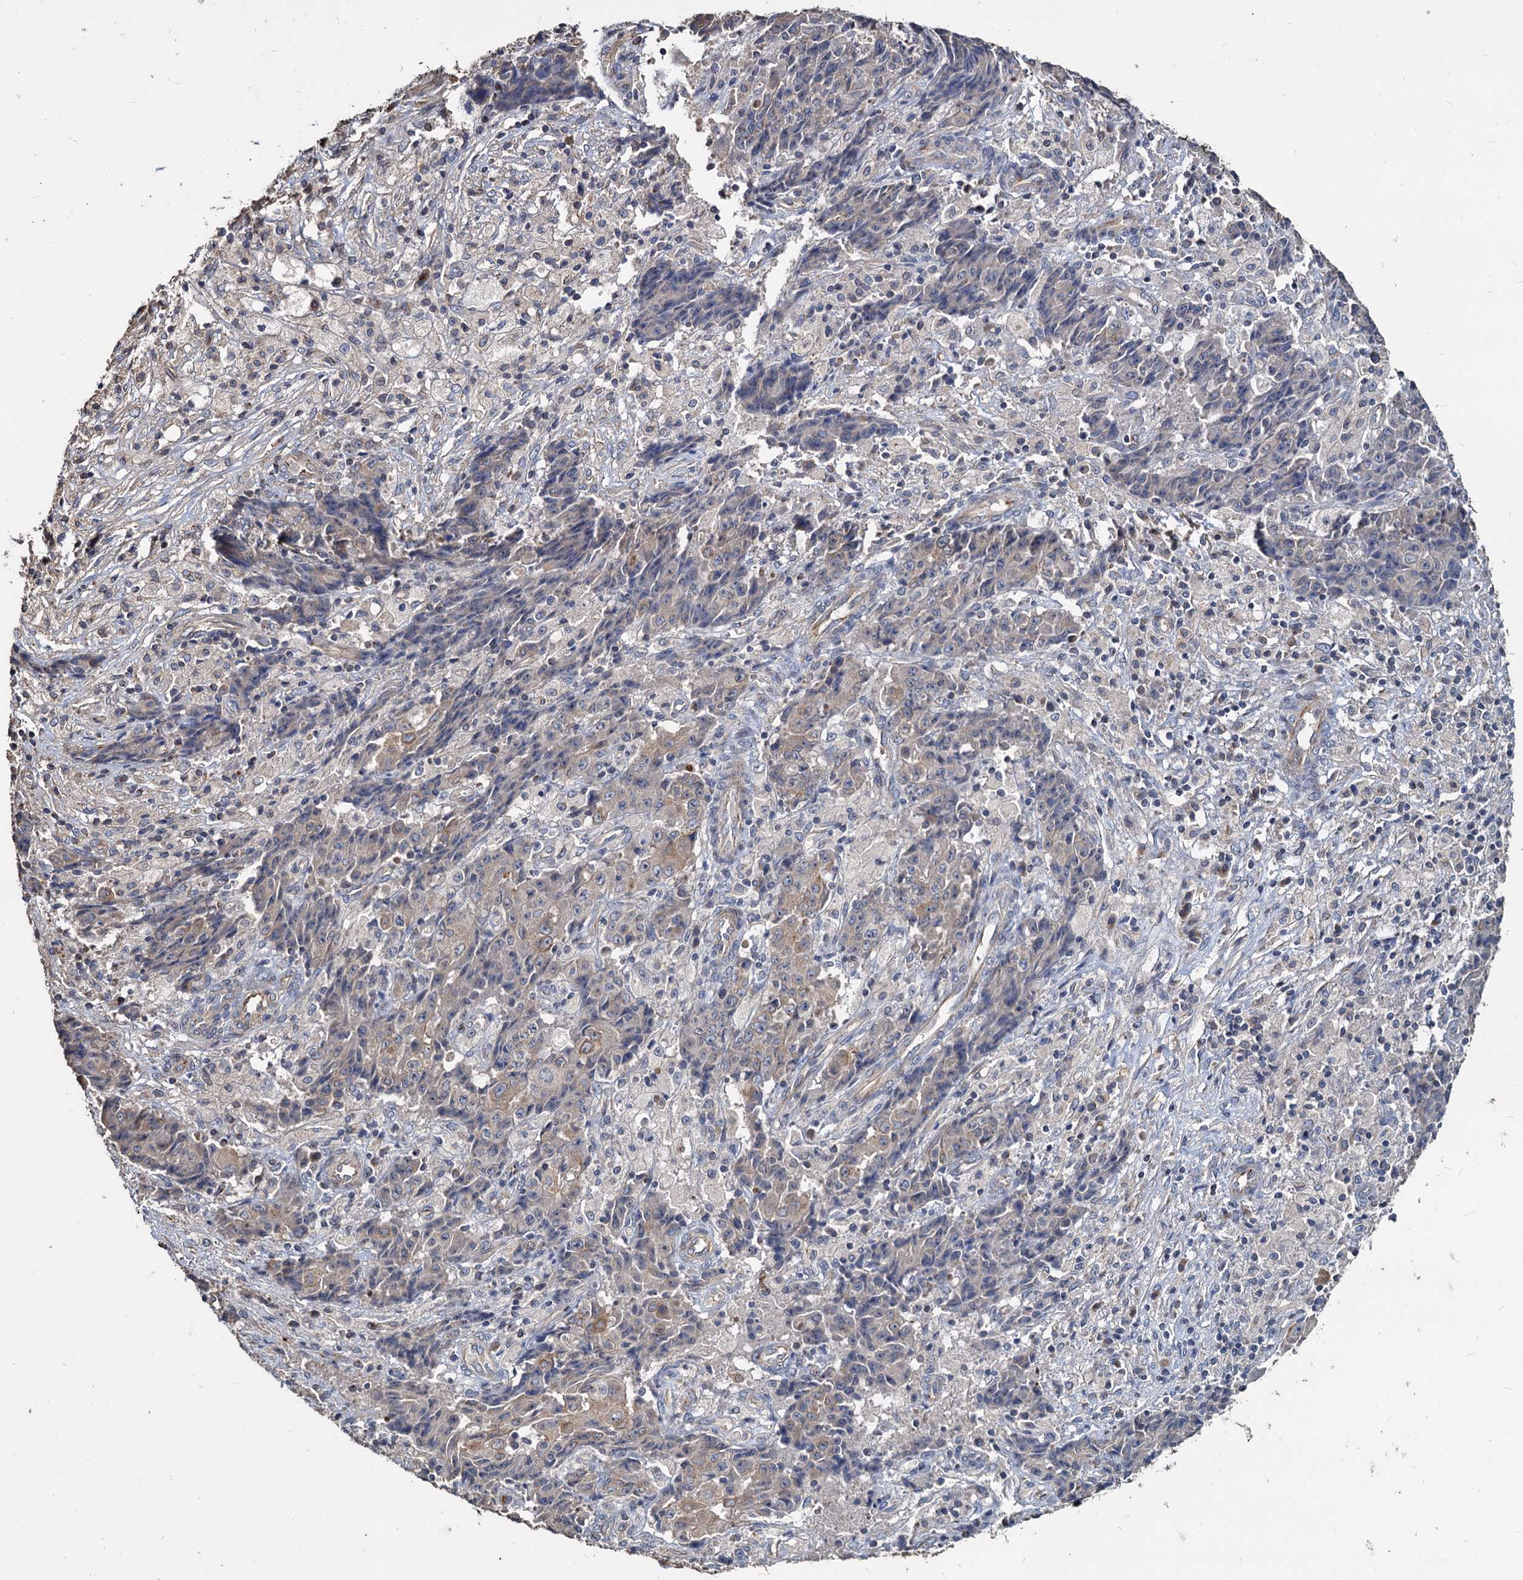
{"staining": {"intensity": "weak", "quantity": "<25%", "location": "cytoplasmic/membranous"}, "tissue": "ovarian cancer", "cell_type": "Tumor cells", "image_type": "cancer", "snomed": [{"axis": "morphology", "description": "Carcinoma, endometroid"}, {"axis": "topography", "description": "Ovary"}], "caption": "Immunohistochemical staining of human ovarian cancer (endometroid carcinoma) demonstrates no significant positivity in tumor cells.", "gene": "DEPDC4", "patient": {"sex": "female", "age": 42}}